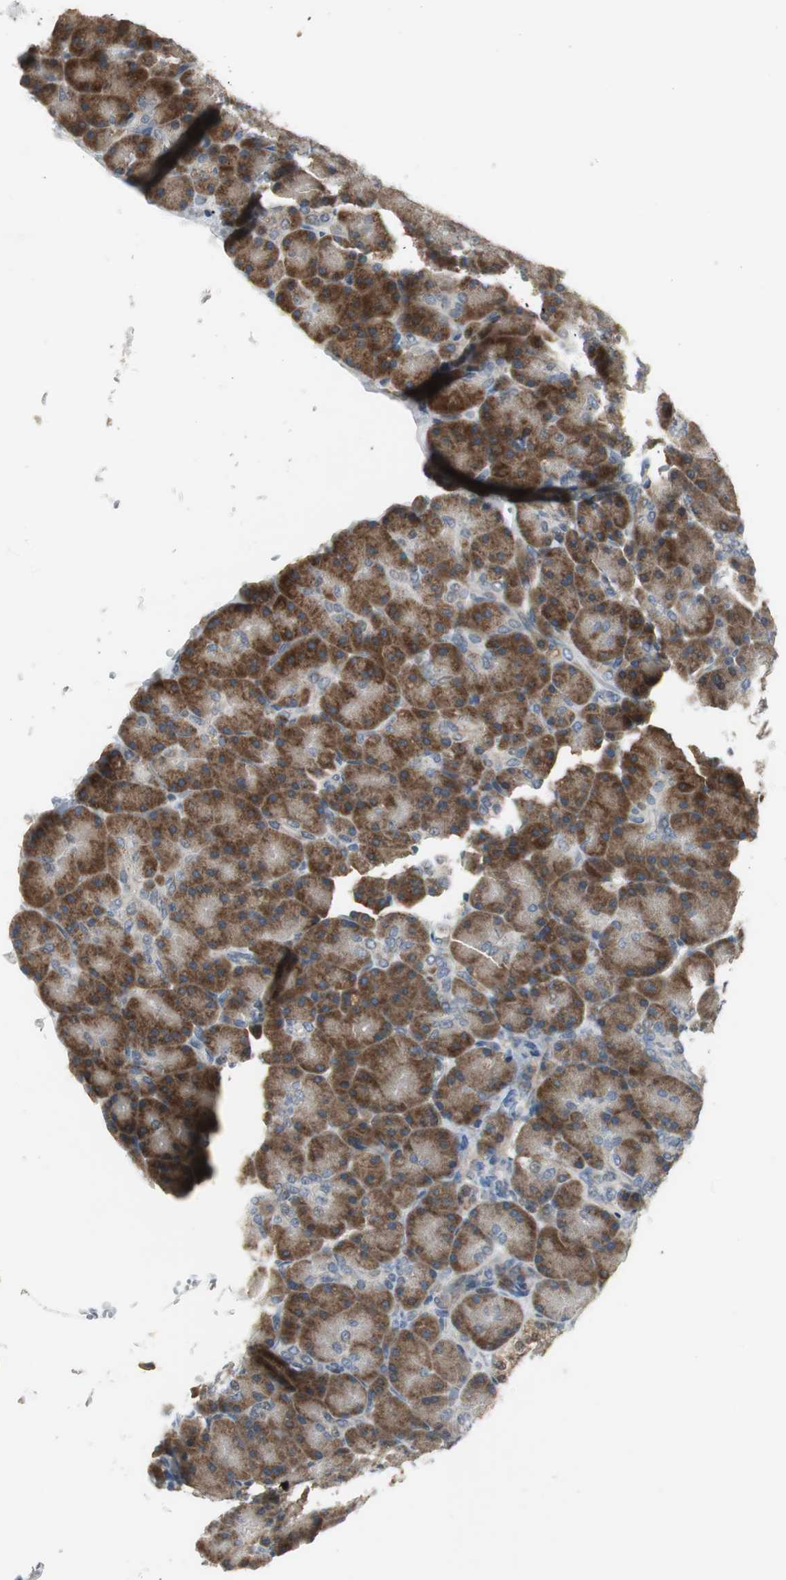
{"staining": {"intensity": "moderate", "quantity": ">75%", "location": "cytoplasmic/membranous"}, "tissue": "pancreas", "cell_type": "Exocrine glandular cells", "image_type": "normal", "snomed": [{"axis": "morphology", "description": "Normal tissue, NOS"}, {"axis": "topography", "description": "Pancreas"}], "caption": "Immunohistochemistry (DAB) staining of benign human pancreas displays moderate cytoplasmic/membranous protein staining in approximately >75% of exocrine glandular cells. (DAB IHC with brightfield microscopy, high magnification).", "gene": "MYT1", "patient": {"sex": "female", "age": 43}}